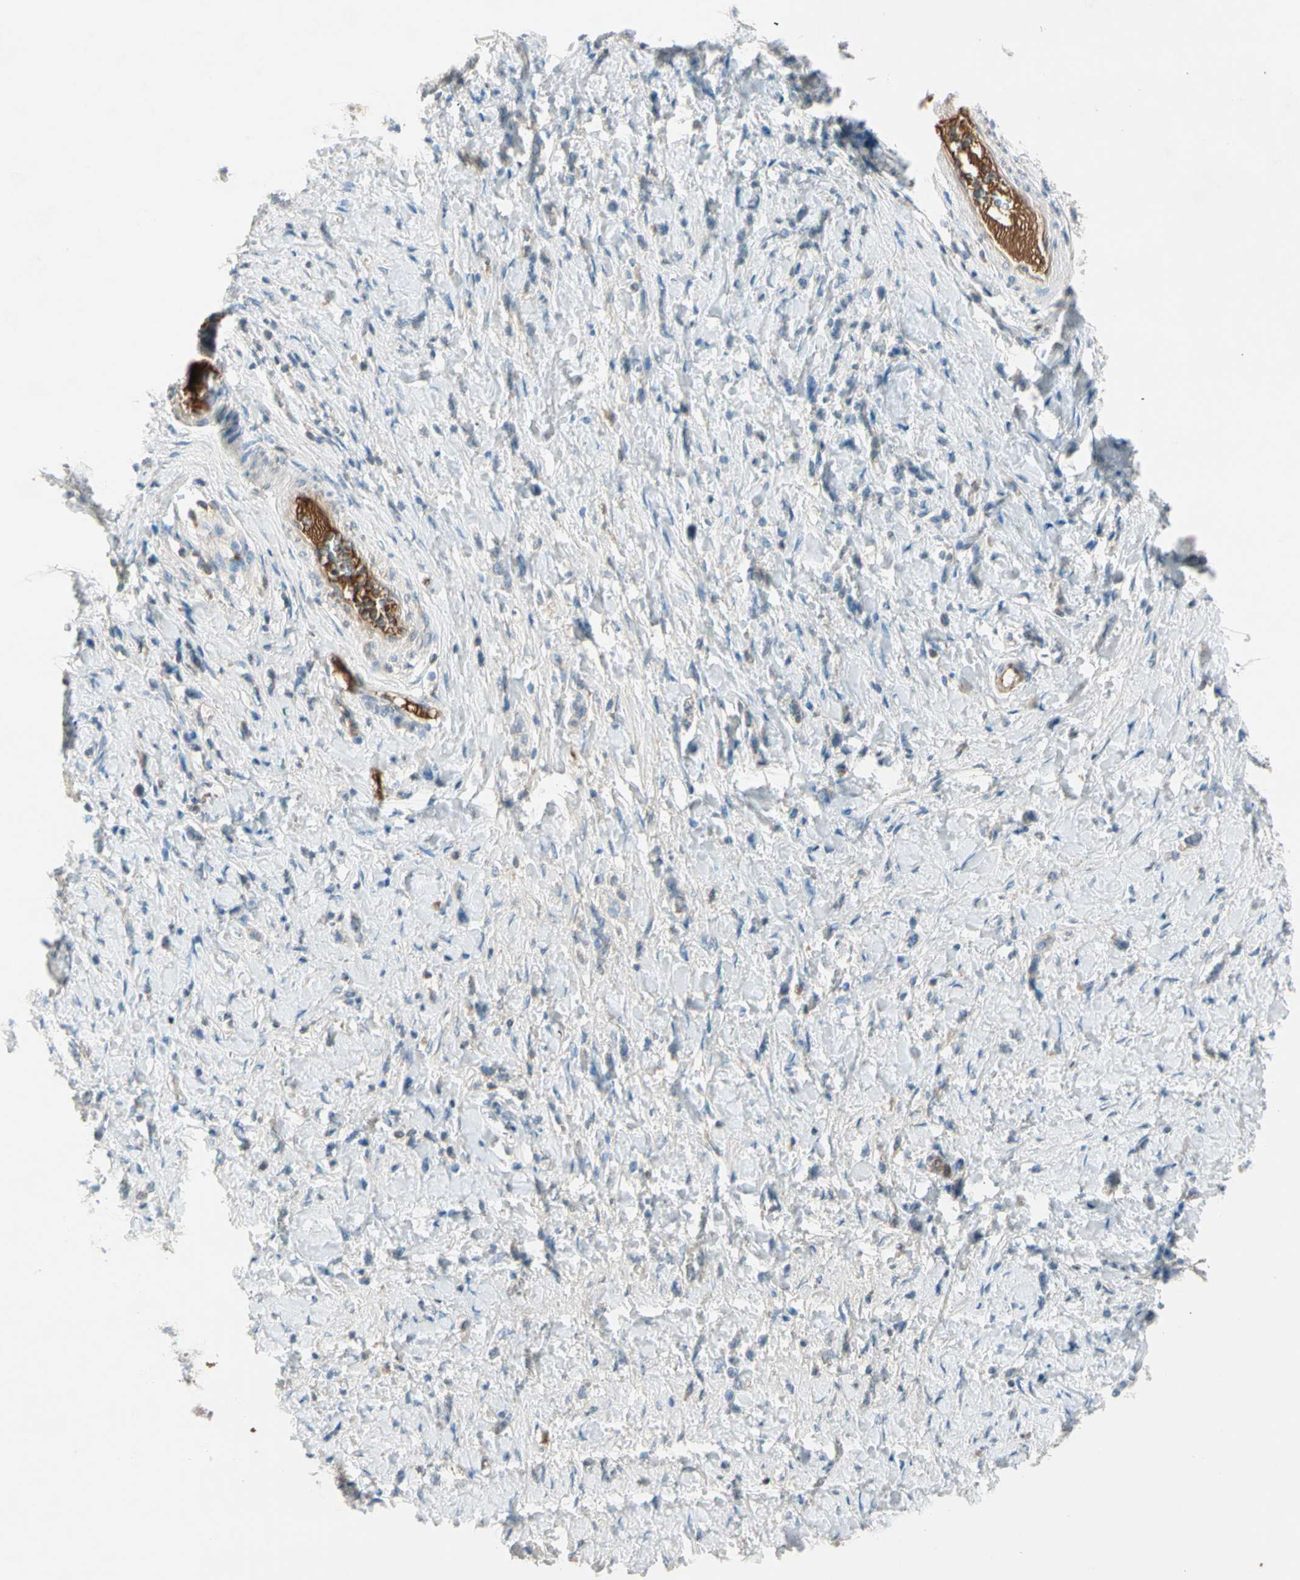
{"staining": {"intensity": "negative", "quantity": "none", "location": "none"}, "tissue": "stomach cancer", "cell_type": "Tumor cells", "image_type": "cancer", "snomed": [{"axis": "morphology", "description": "Normal tissue, NOS"}, {"axis": "morphology", "description": "Adenocarcinoma, NOS"}, {"axis": "topography", "description": "Stomach, upper"}, {"axis": "topography", "description": "Stomach"}], "caption": "Immunohistochemical staining of stomach cancer (adenocarcinoma) reveals no significant staining in tumor cells.", "gene": "SERPIND1", "patient": {"sex": "female", "age": 65}}